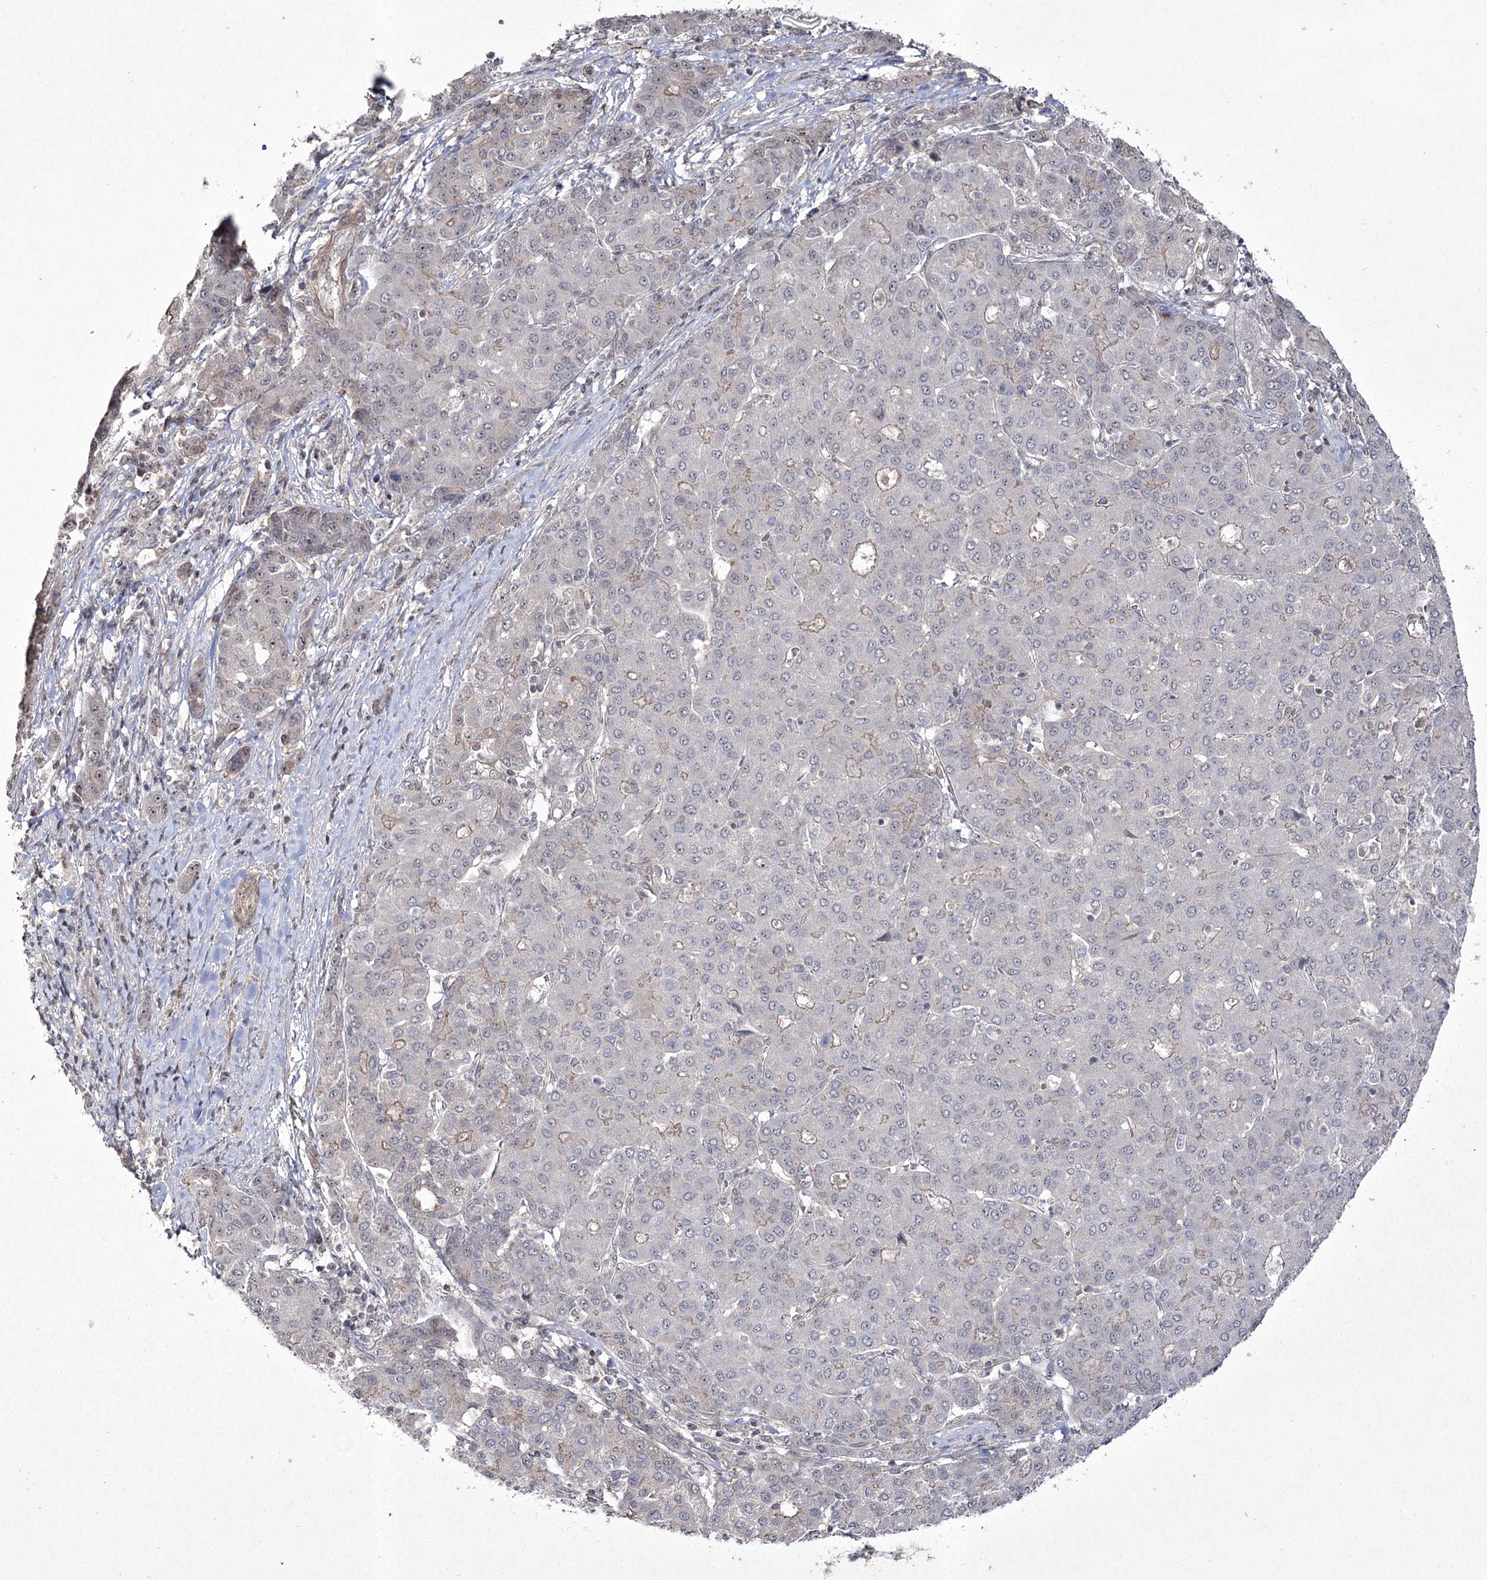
{"staining": {"intensity": "negative", "quantity": "none", "location": "none"}, "tissue": "liver cancer", "cell_type": "Tumor cells", "image_type": "cancer", "snomed": [{"axis": "morphology", "description": "Carcinoma, Hepatocellular, NOS"}, {"axis": "topography", "description": "Liver"}], "caption": "Liver cancer was stained to show a protein in brown. There is no significant staining in tumor cells.", "gene": "CCDC59", "patient": {"sex": "male", "age": 65}}